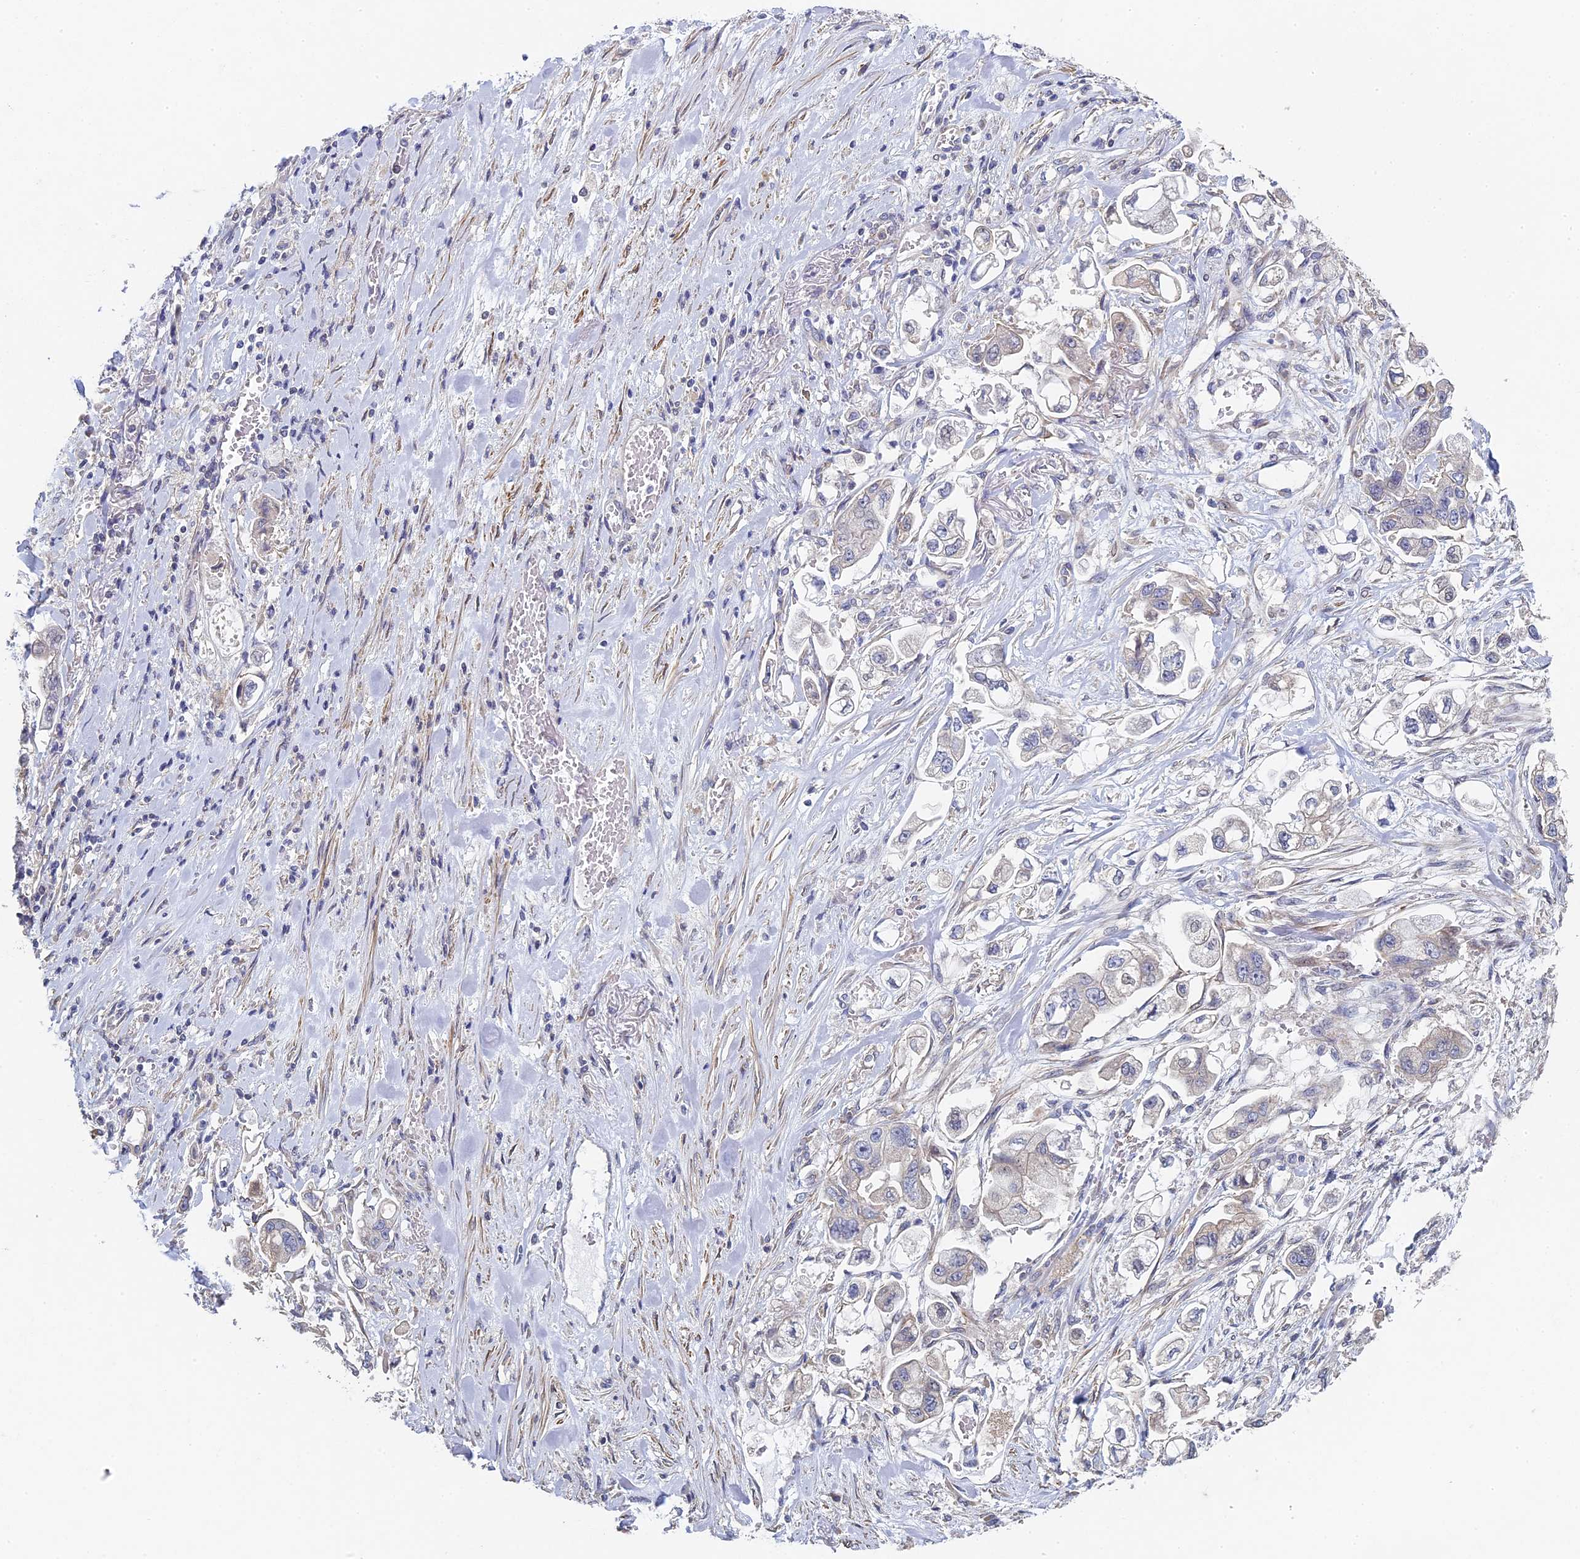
{"staining": {"intensity": "negative", "quantity": "none", "location": "none"}, "tissue": "stomach cancer", "cell_type": "Tumor cells", "image_type": "cancer", "snomed": [{"axis": "morphology", "description": "Adenocarcinoma, NOS"}, {"axis": "topography", "description": "Stomach"}], "caption": "A photomicrograph of human stomach cancer (adenocarcinoma) is negative for staining in tumor cells.", "gene": "DIXDC1", "patient": {"sex": "male", "age": 62}}